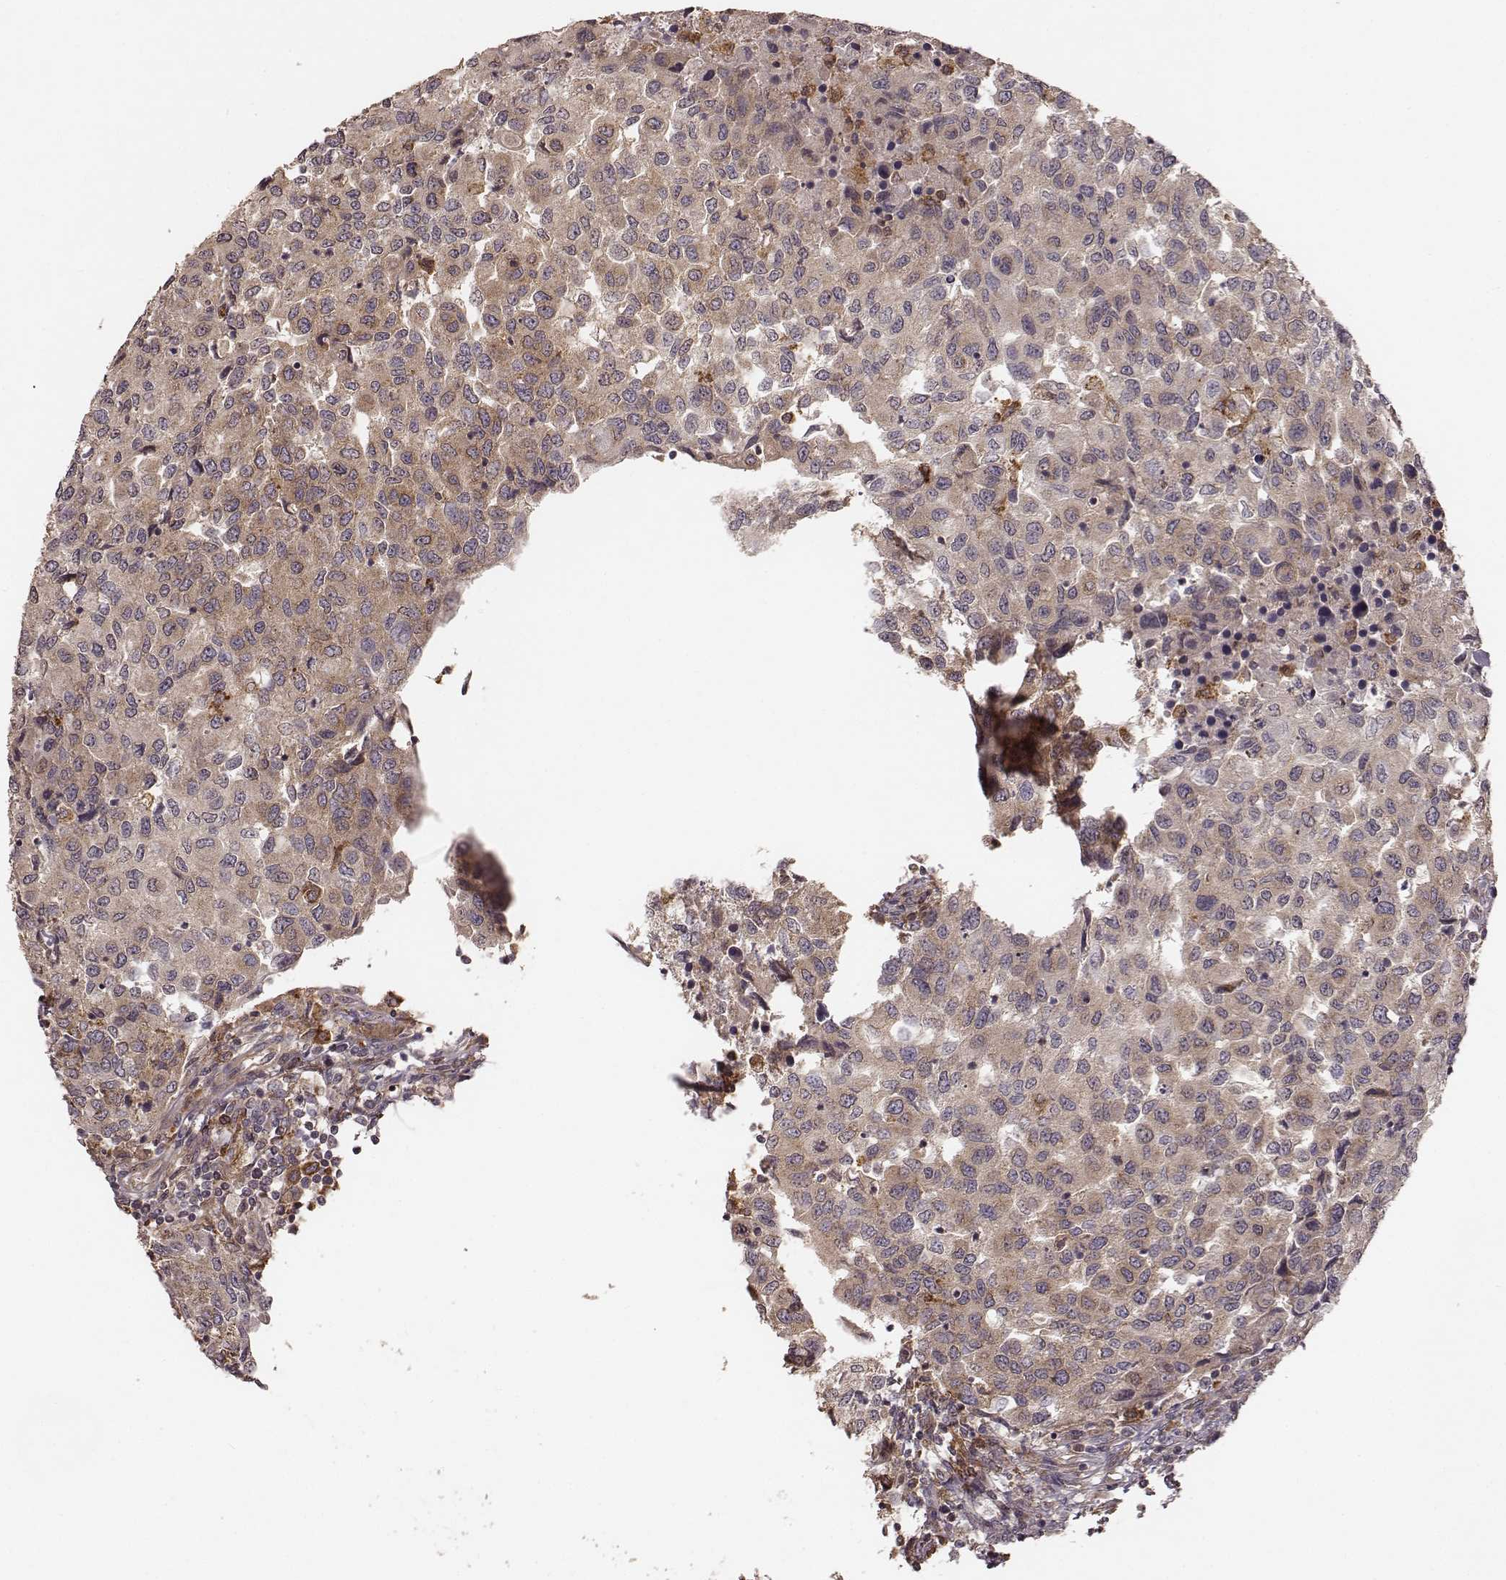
{"staining": {"intensity": "weak", "quantity": "25%-75%", "location": "cytoplasmic/membranous"}, "tissue": "urothelial cancer", "cell_type": "Tumor cells", "image_type": "cancer", "snomed": [{"axis": "morphology", "description": "Urothelial carcinoma, High grade"}, {"axis": "topography", "description": "Urinary bladder"}], "caption": "Protein staining exhibits weak cytoplasmic/membranous positivity in about 25%-75% of tumor cells in urothelial carcinoma (high-grade). (DAB = brown stain, brightfield microscopy at high magnification).", "gene": "VPS26A", "patient": {"sex": "female", "age": 78}}